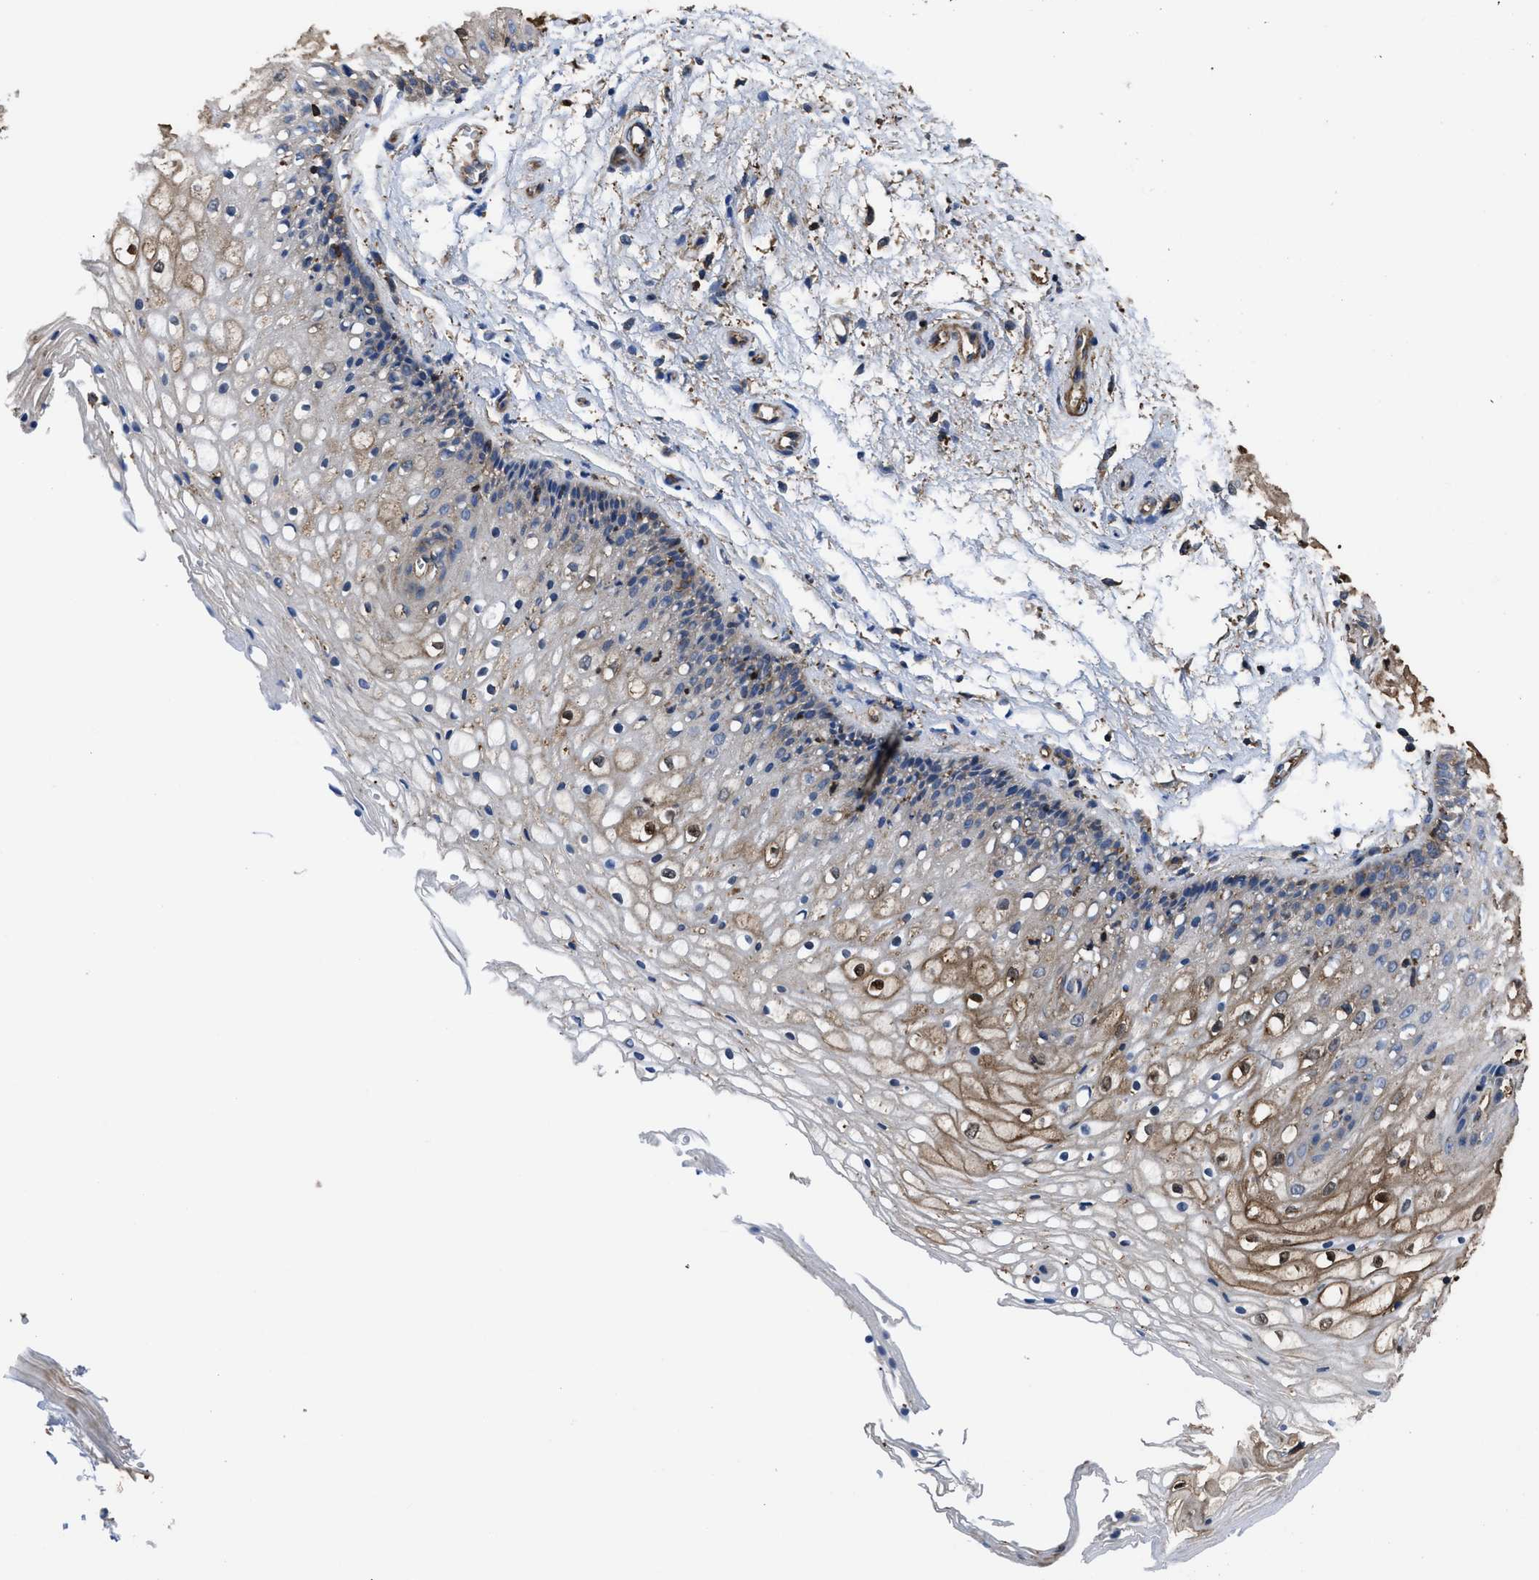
{"staining": {"intensity": "strong", "quantity": "<25%", "location": "cytoplasmic/membranous,nuclear"}, "tissue": "vagina", "cell_type": "Squamous epithelial cells", "image_type": "normal", "snomed": [{"axis": "morphology", "description": "Normal tissue, NOS"}, {"axis": "topography", "description": "Vagina"}], "caption": "Human vagina stained with a brown dye demonstrates strong cytoplasmic/membranous,nuclear positive positivity in approximately <25% of squamous epithelial cells.", "gene": "SCUBE2", "patient": {"sex": "female", "age": 34}}